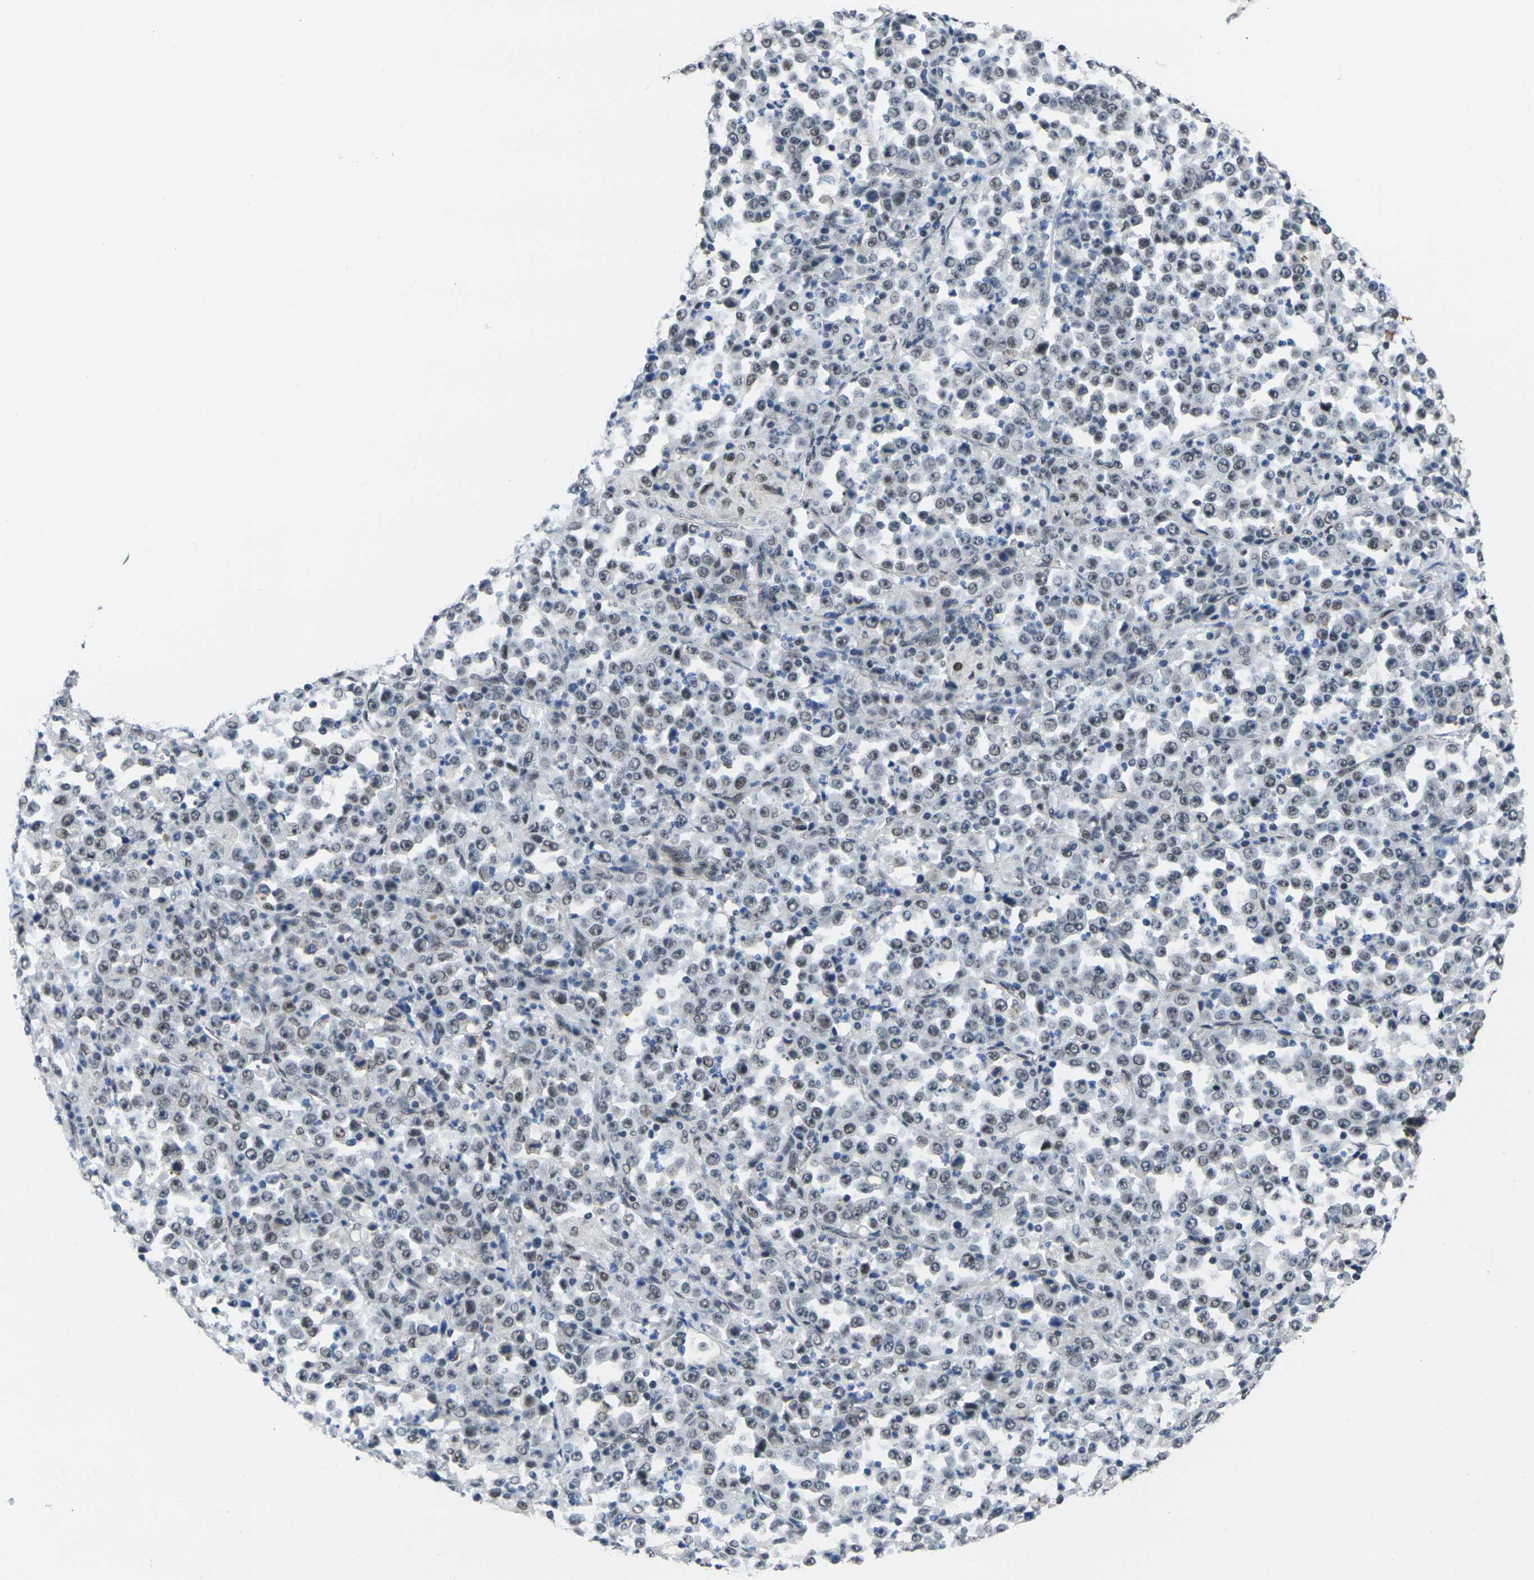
{"staining": {"intensity": "weak", "quantity": "25%-75%", "location": "nuclear"}, "tissue": "stomach cancer", "cell_type": "Tumor cells", "image_type": "cancer", "snomed": [{"axis": "morphology", "description": "Normal tissue, NOS"}, {"axis": "morphology", "description": "Adenocarcinoma, NOS"}, {"axis": "topography", "description": "Stomach, upper"}, {"axis": "topography", "description": "Stomach"}], "caption": "Weak nuclear protein expression is seen in about 25%-75% of tumor cells in stomach adenocarcinoma.", "gene": "RBM7", "patient": {"sex": "male", "age": 59}}